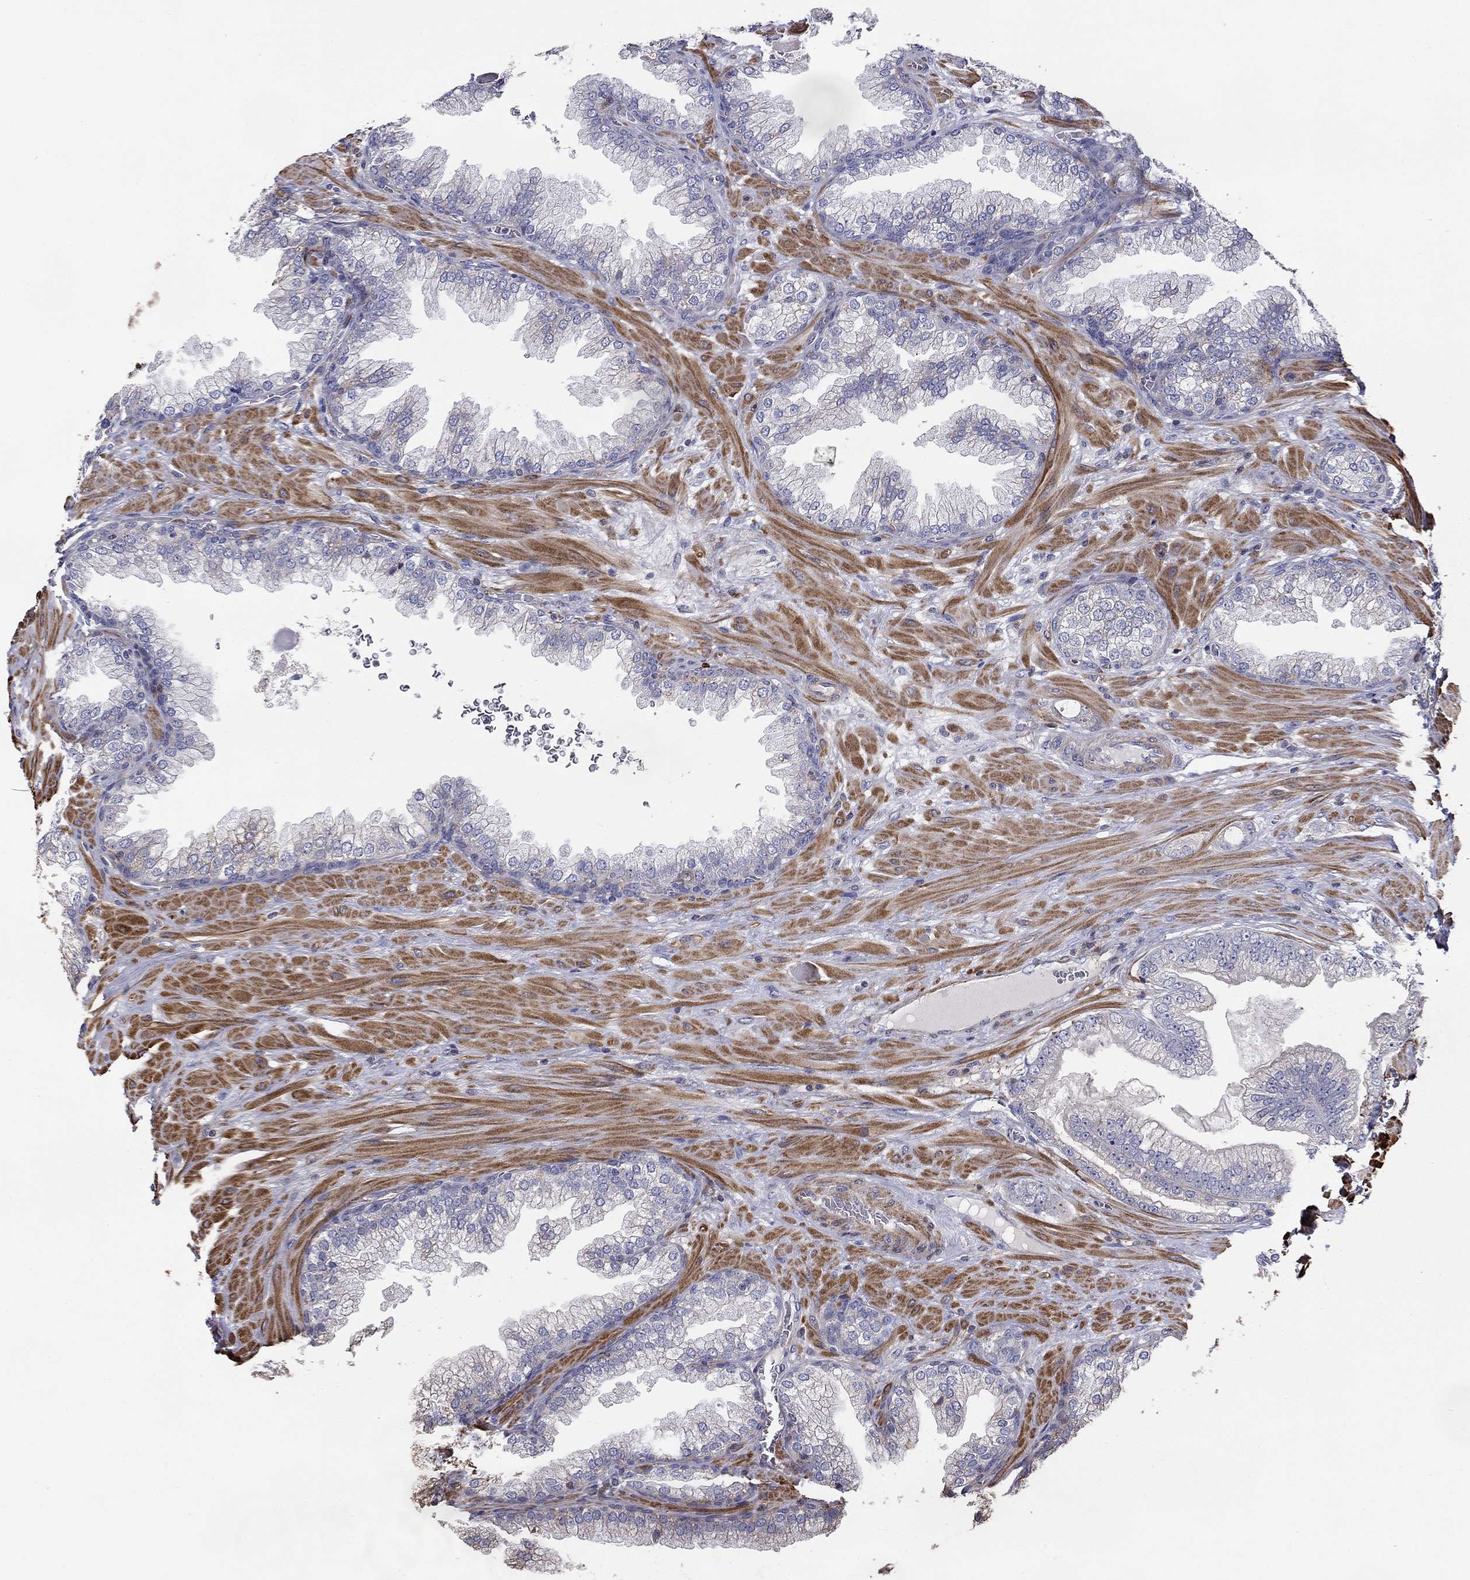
{"staining": {"intensity": "negative", "quantity": "none", "location": "none"}, "tissue": "prostate cancer", "cell_type": "Tumor cells", "image_type": "cancer", "snomed": [{"axis": "morphology", "description": "Adenocarcinoma, Low grade"}, {"axis": "topography", "description": "Prostate"}], "caption": "Immunohistochemical staining of low-grade adenocarcinoma (prostate) demonstrates no significant positivity in tumor cells.", "gene": "NPHP1", "patient": {"sex": "male", "age": 57}}